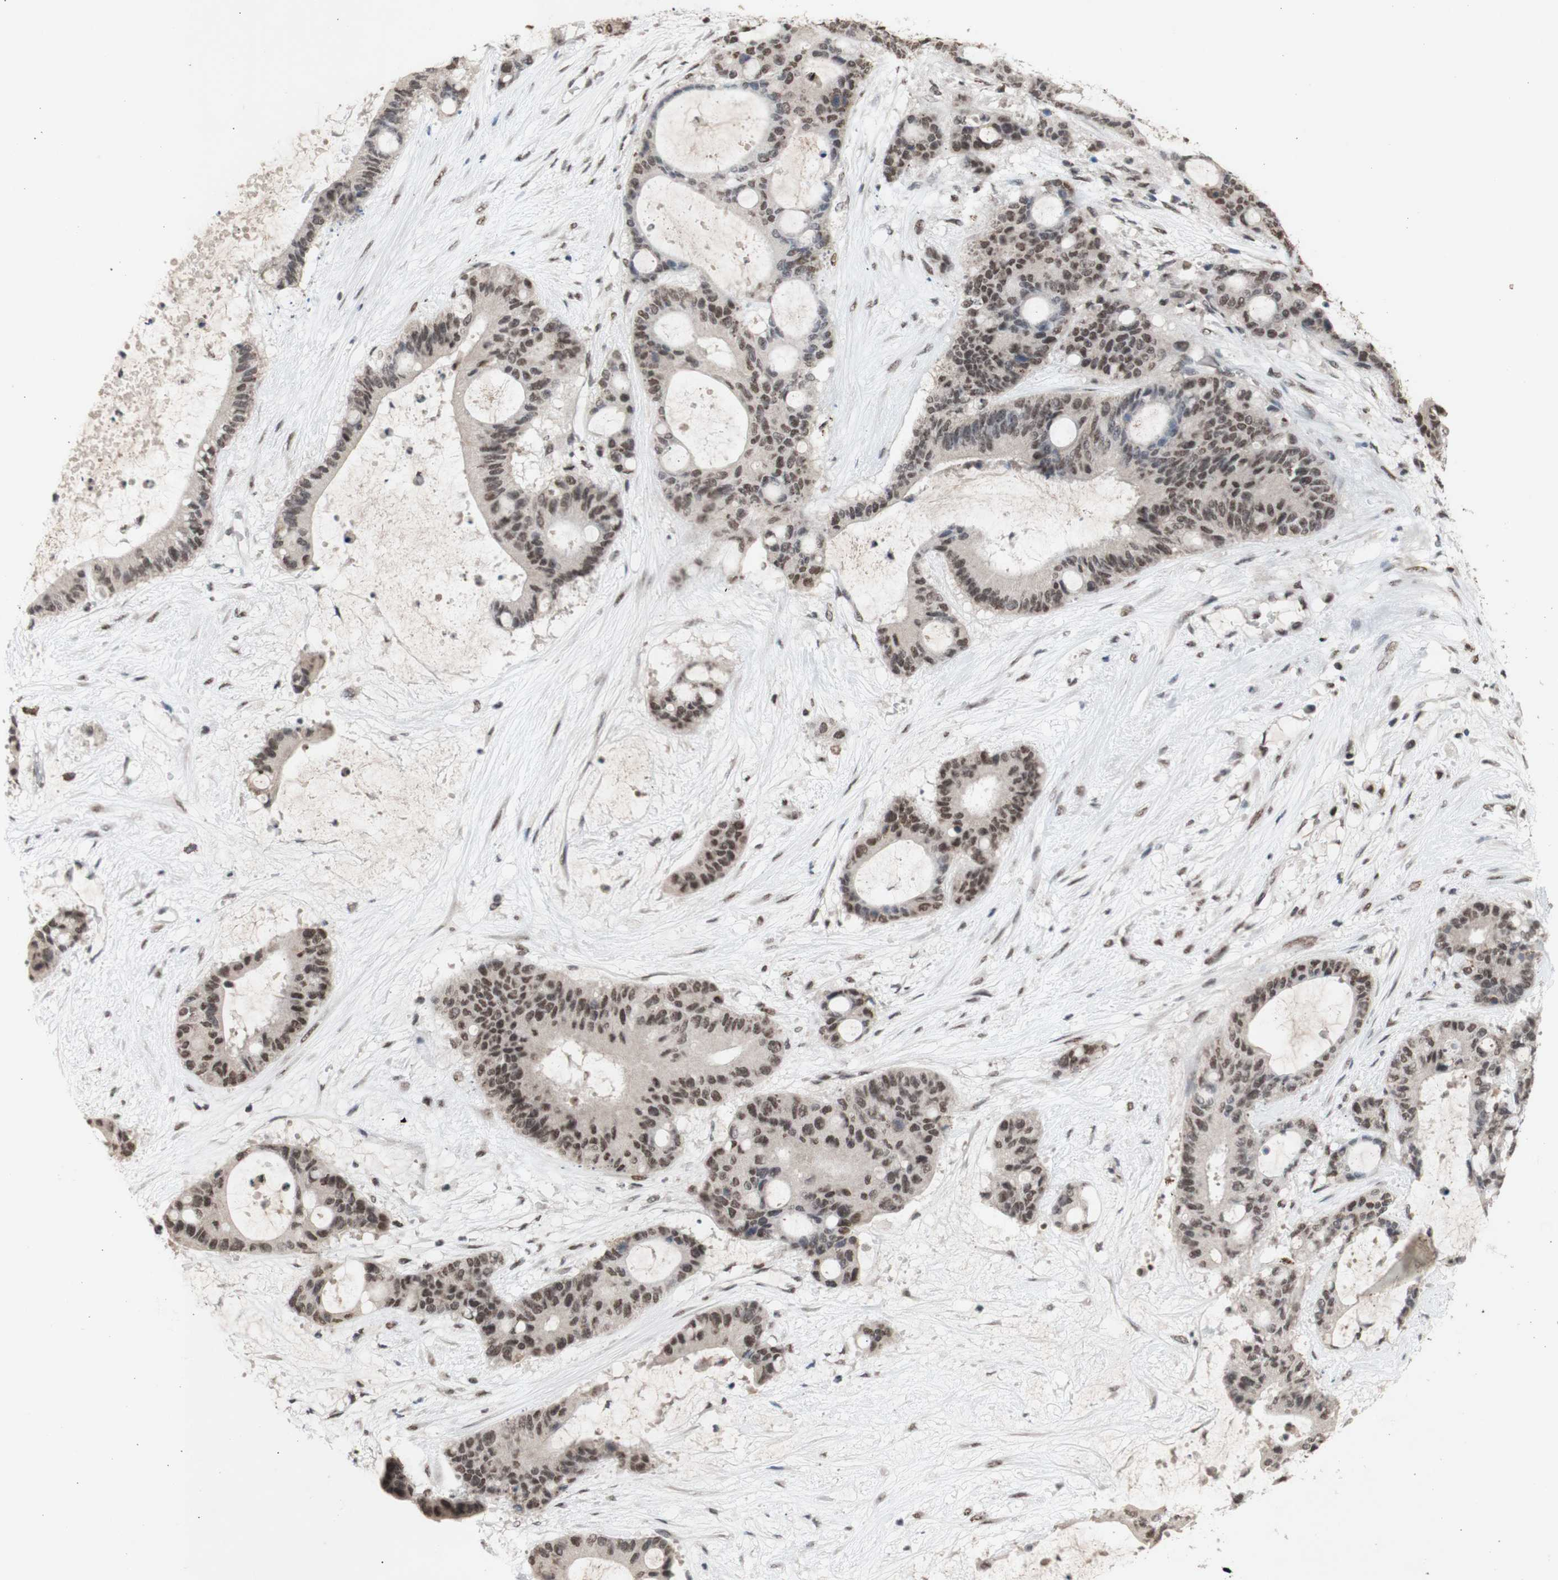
{"staining": {"intensity": "weak", "quantity": ">75%", "location": "nuclear"}, "tissue": "liver cancer", "cell_type": "Tumor cells", "image_type": "cancer", "snomed": [{"axis": "morphology", "description": "Cholangiocarcinoma"}, {"axis": "topography", "description": "Liver"}], "caption": "IHC micrograph of neoplastic tissue: liver cancer (cholangiocarcinoma) stained using immunohistochemistry (IHC) demonstrates low levels of weak protein expression localized specifically in the nuclear of tumor cells, appearing as a nuclear brown color.", "gene": "SFPQ", "patient": {"sex": "female", "age": 73}}